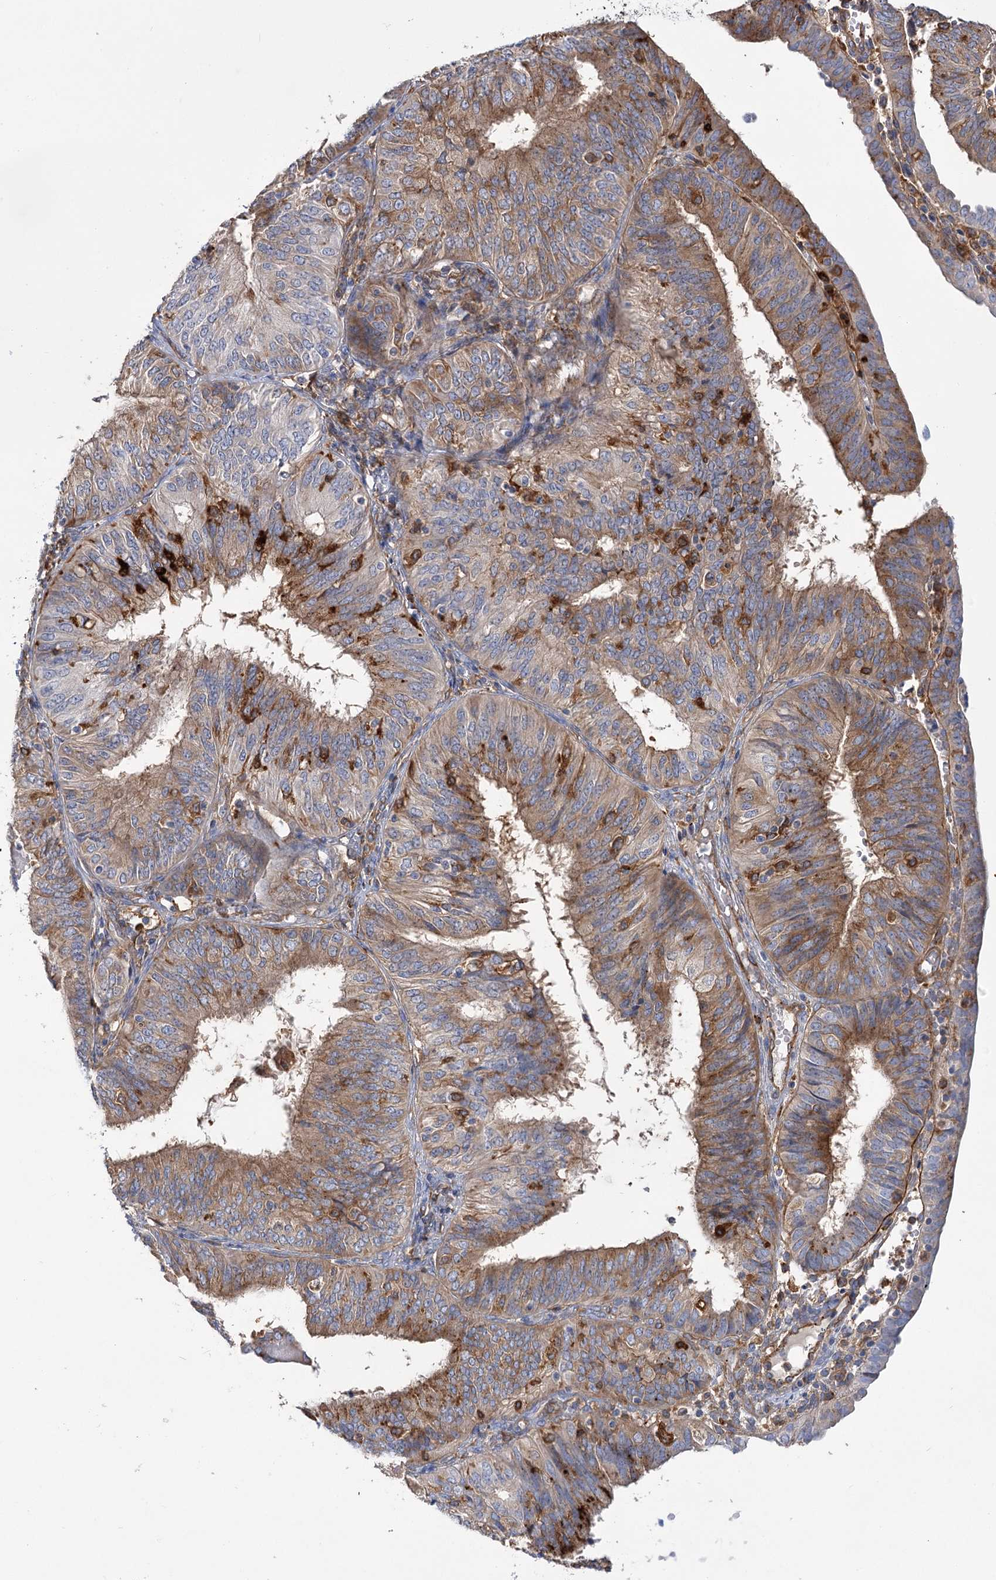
{"staining": {"intensity": "moderate", "quantity": ">75%", "location": "cytoplasmic/membranous"}, "tissue": "endometrial cancer", "cell_type": "Tumor cells", "image_type": "cancer", "snomed": [{"axis": "morphology", "description": "Adenocarcinoma, NOS"}, {"axis": "topography", "description": "Endometrium"}], "caption": "Endometrial cancer (adenocarcinoma) stained with a brown dye reveals moderate cytoplasmic/membranous positive positivity in about >75% of tumor cells.", "gene": "GUSB", "patient": {"sex": "female", "age": 58}}